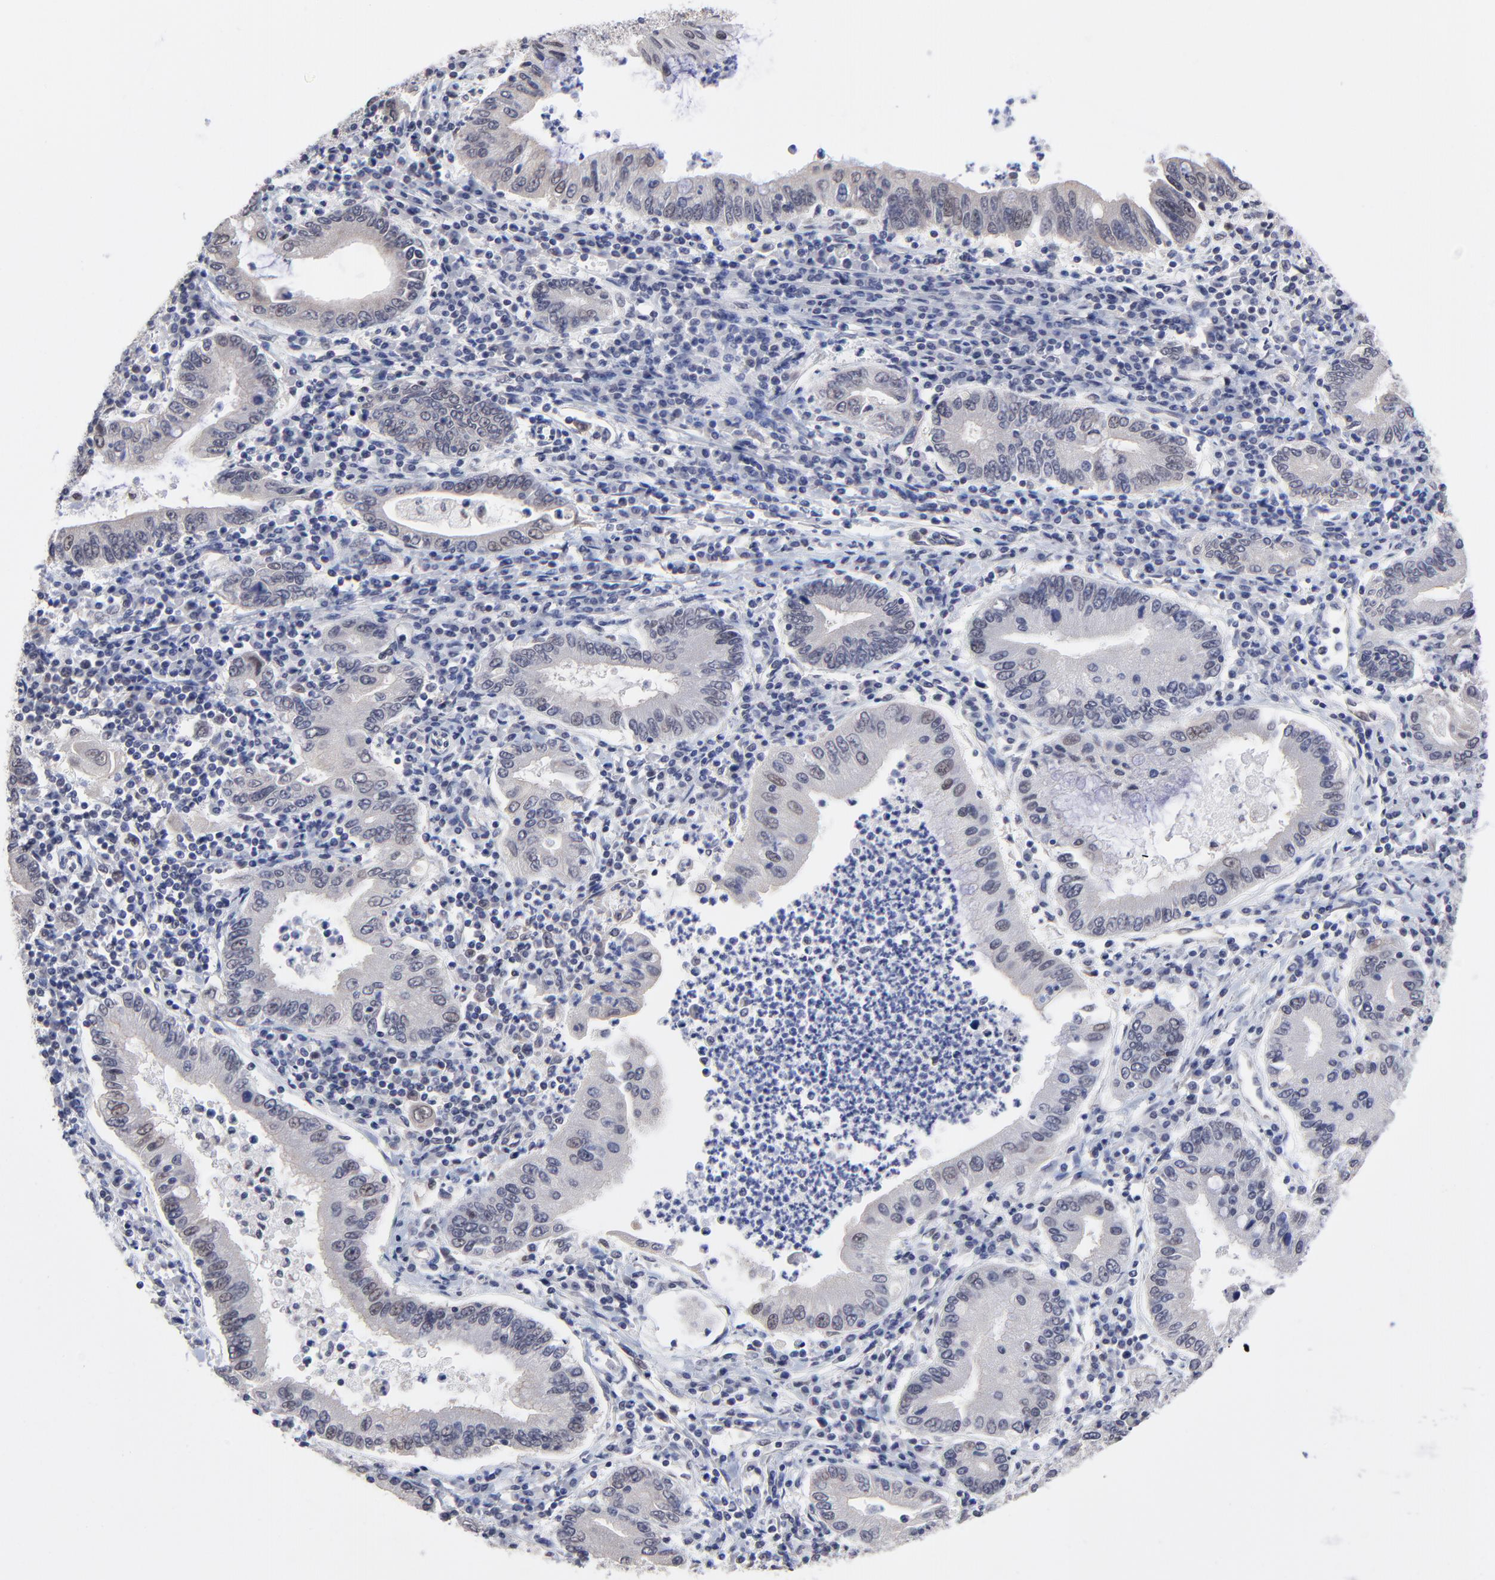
{"staining": {"intensity": "weak", "quantity": "<25%", "location": "nuclear"}, "tissue": "stomach cancer", "cell_type": "Tumor cells", "image_type": "cancer", "snomed": [{"axis": "morphology", "description": "Normal tissue, NOS"}, {"axis": "morphology", "description": "Adenocarcinoma, NOS"}, {"axis": "topography", "description": "Esophagus"}, {"axis": "topography", "description": "Stomach, upper"}, {"axis": "topography", "description": "Peripheral nerve tissue"}], "caption": "The immunohistochemistry (IHC) photomicrograph has no significant positivity in tumor cells of stomach cancer tissue.", "gene": "FBXO8", "patient": {"sex": "male", "age": 62}}